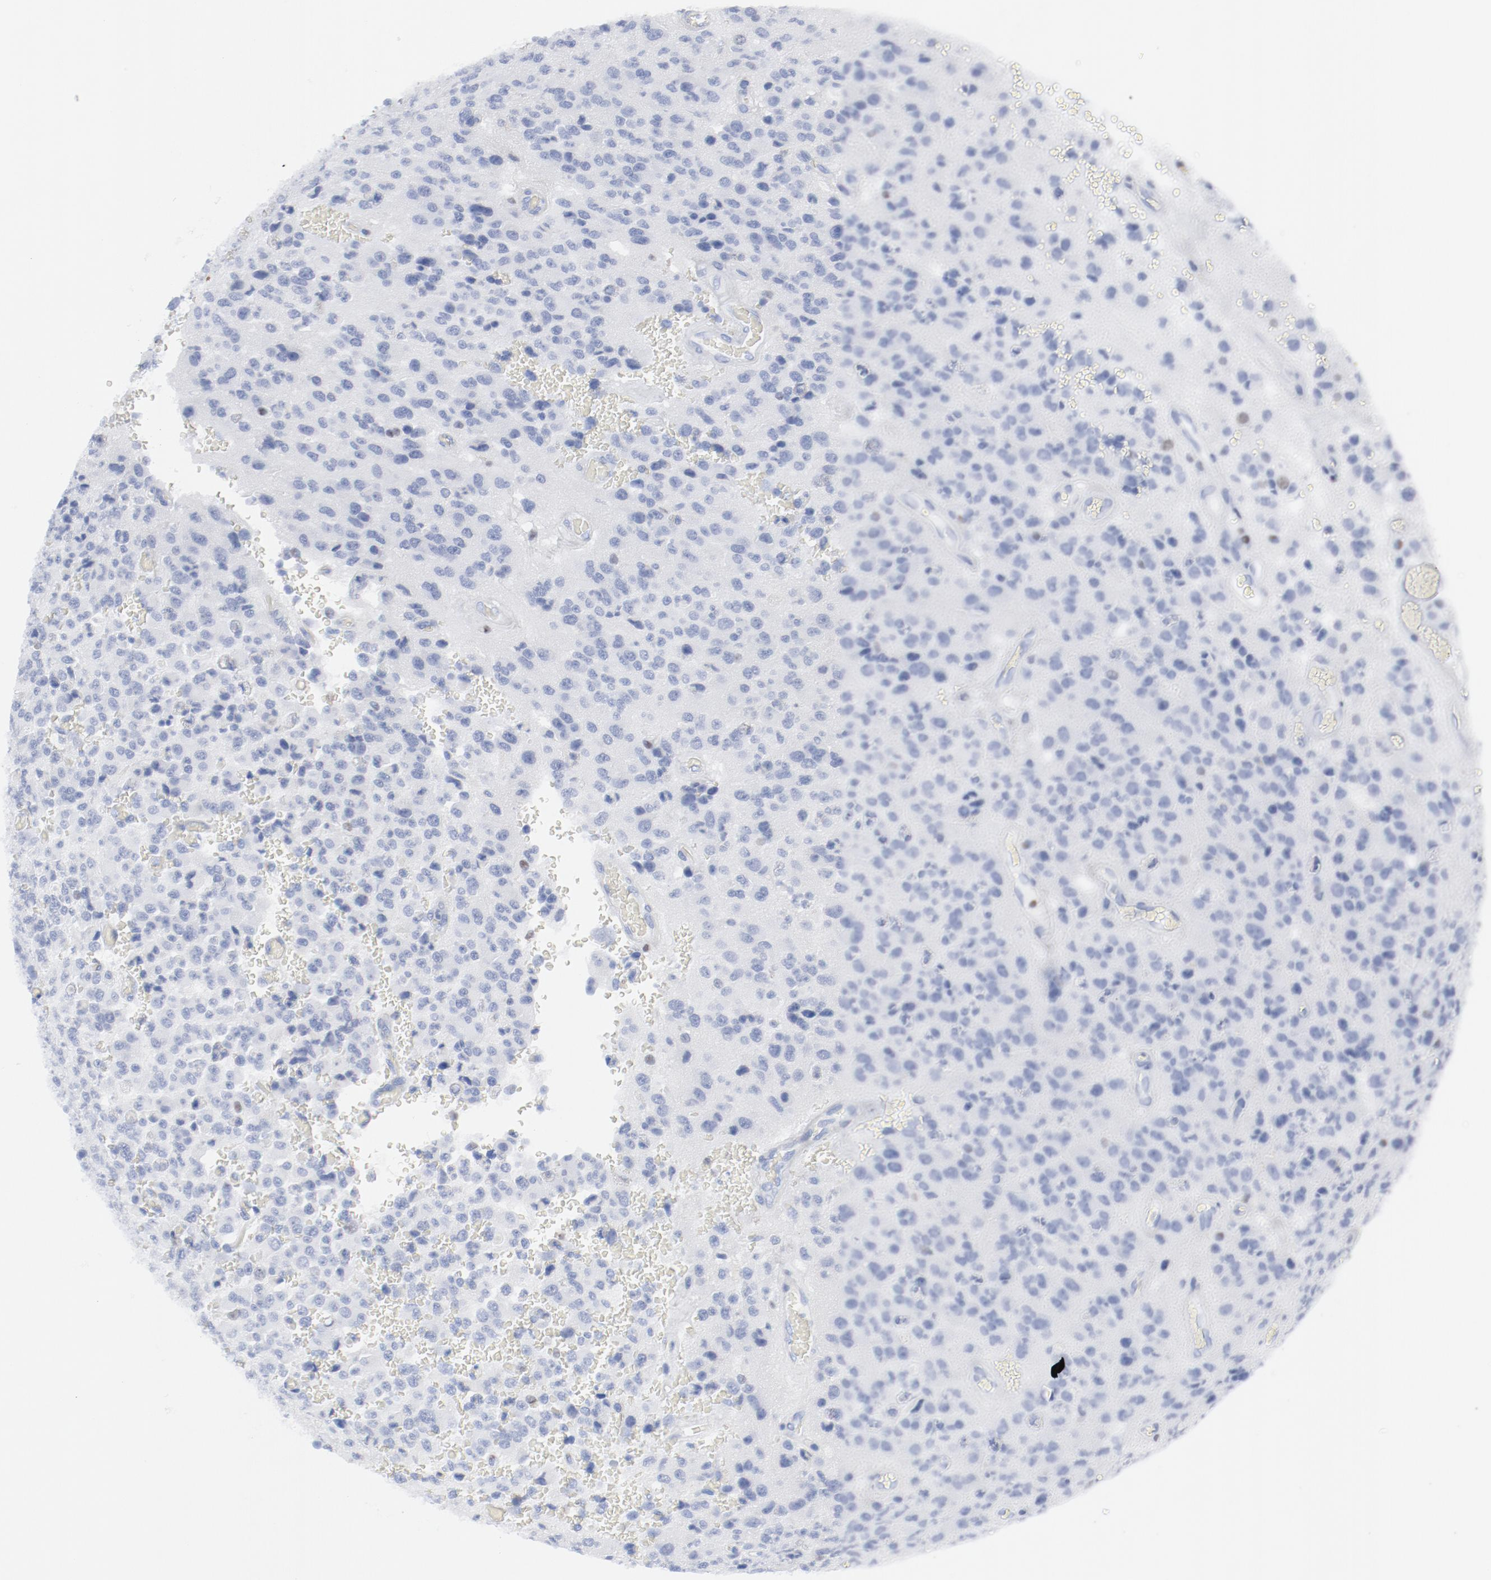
{"staining": {"intensity": "weak", "quantity": "<25%", "location": "nuclear"}, "tissue": "glioma", "cell_type": "Tumor cells", "image_type": "cancer", "snomed": [{"axis": "morphology", "description": "Glioma, malignant, High grade"}, {"axis": "topography", "description": "pancreas cauda"}], "caption": "This is an immunohistochemistry histopathology image of human malignant high-grade glioma. There is no positivity in tumor cells.", "gene": "SMARCC2", "patient": {"sex": "male", "age": 60}}